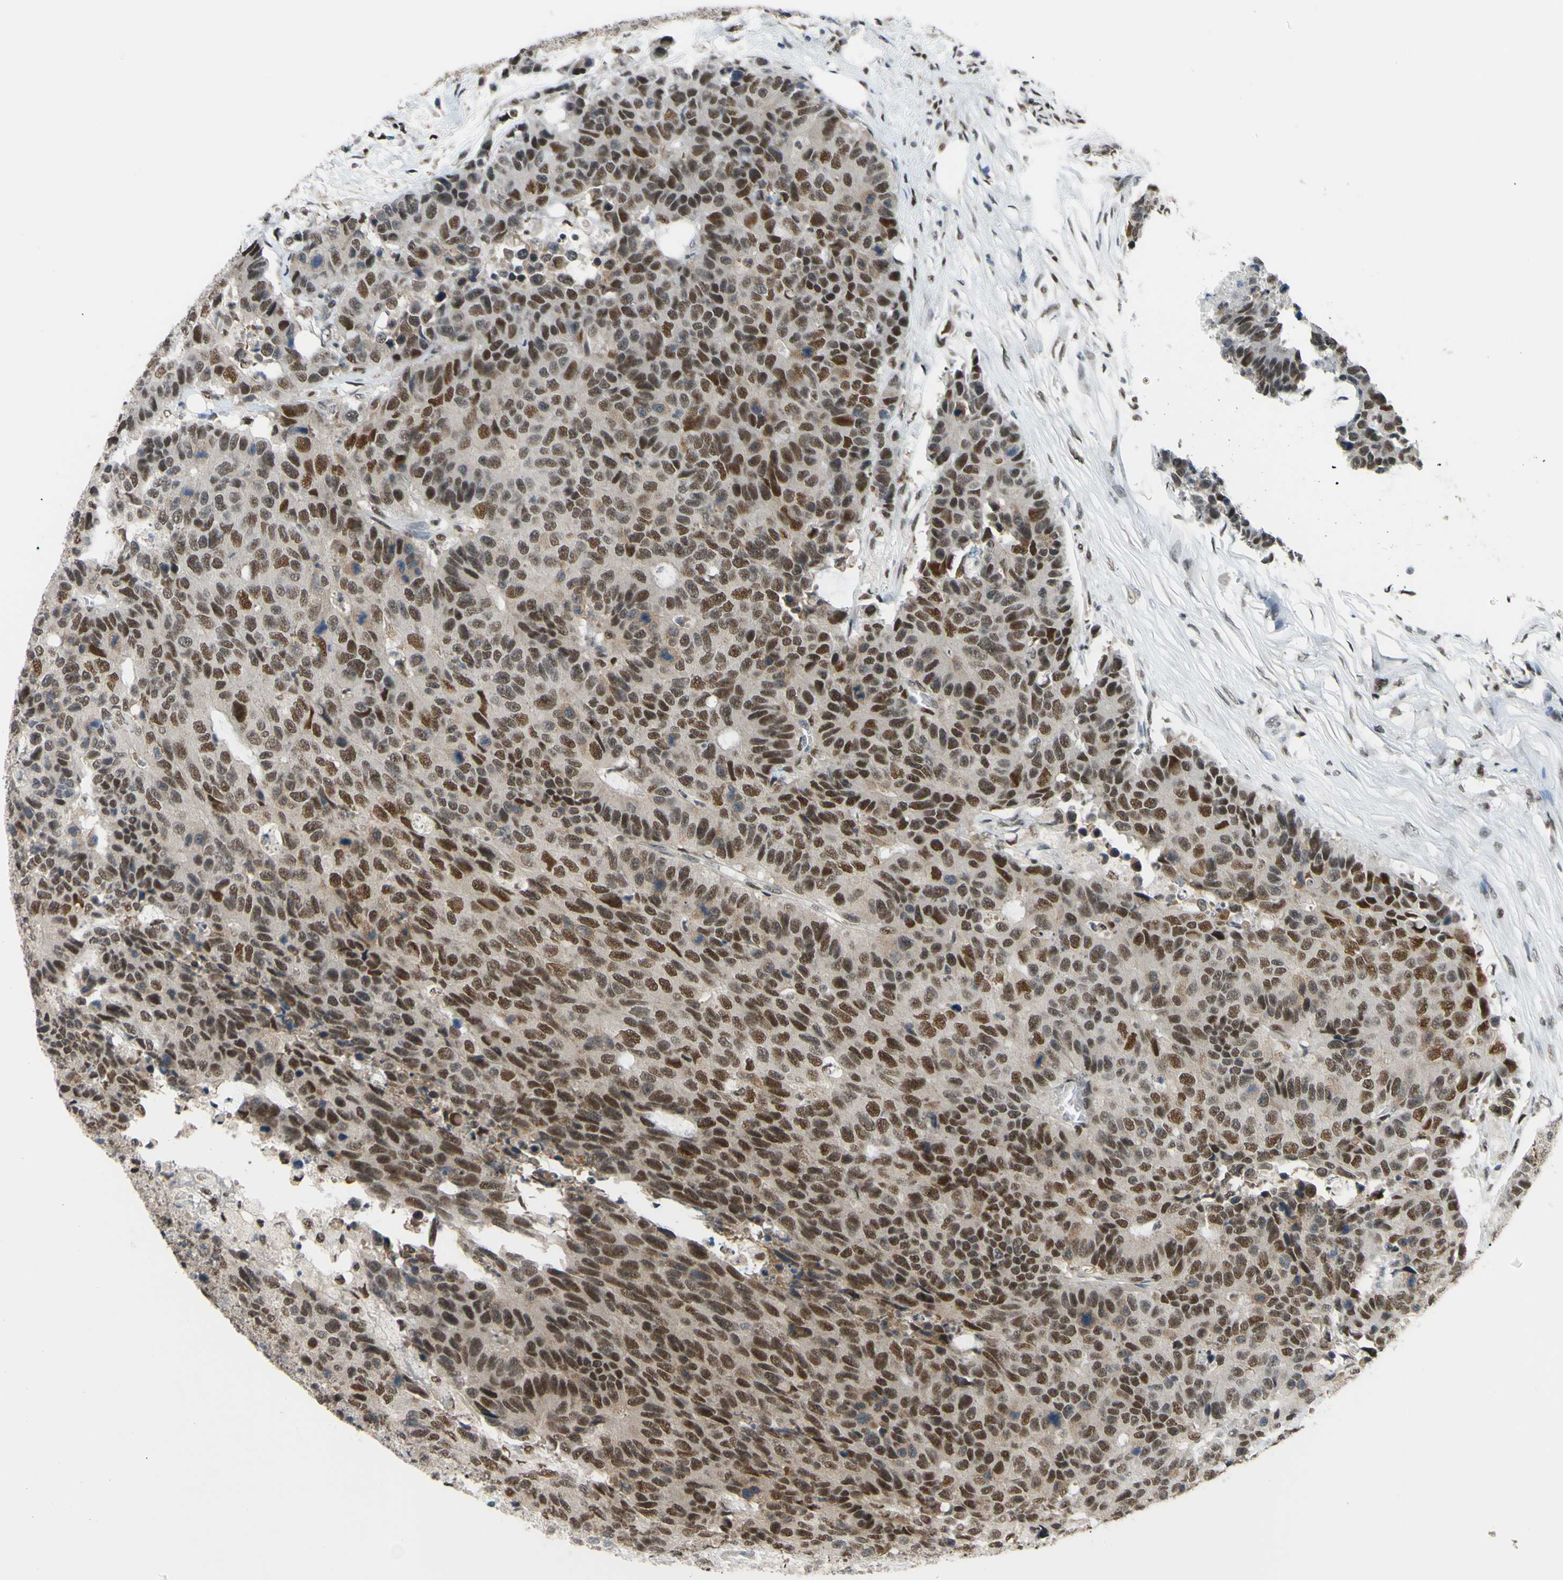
{"staining": {"intensity": "moderate", "quantity": ">75%", "location": "cytoplasmic/membranous,nuclear"}, "tissue": "colorectal cancer", "cell_type": "Tumor cells", "image_type": "cancer", "snomed": [{"axis": "morphology", "description": "Adenocarcinoma, NOS"}, {"axis": "topography", "description": "Colon"}], "caption": "IHC histopathology image of adenocarcinoma (colorectal) stained for a protein (brown), which demonstrates medium levels of moderate cytoplasmic/membranous and nuclear staining in approximately >75% of tumor cells.", "gene": "FKBP5", "patient": {"sex": "female", "age": 86}}